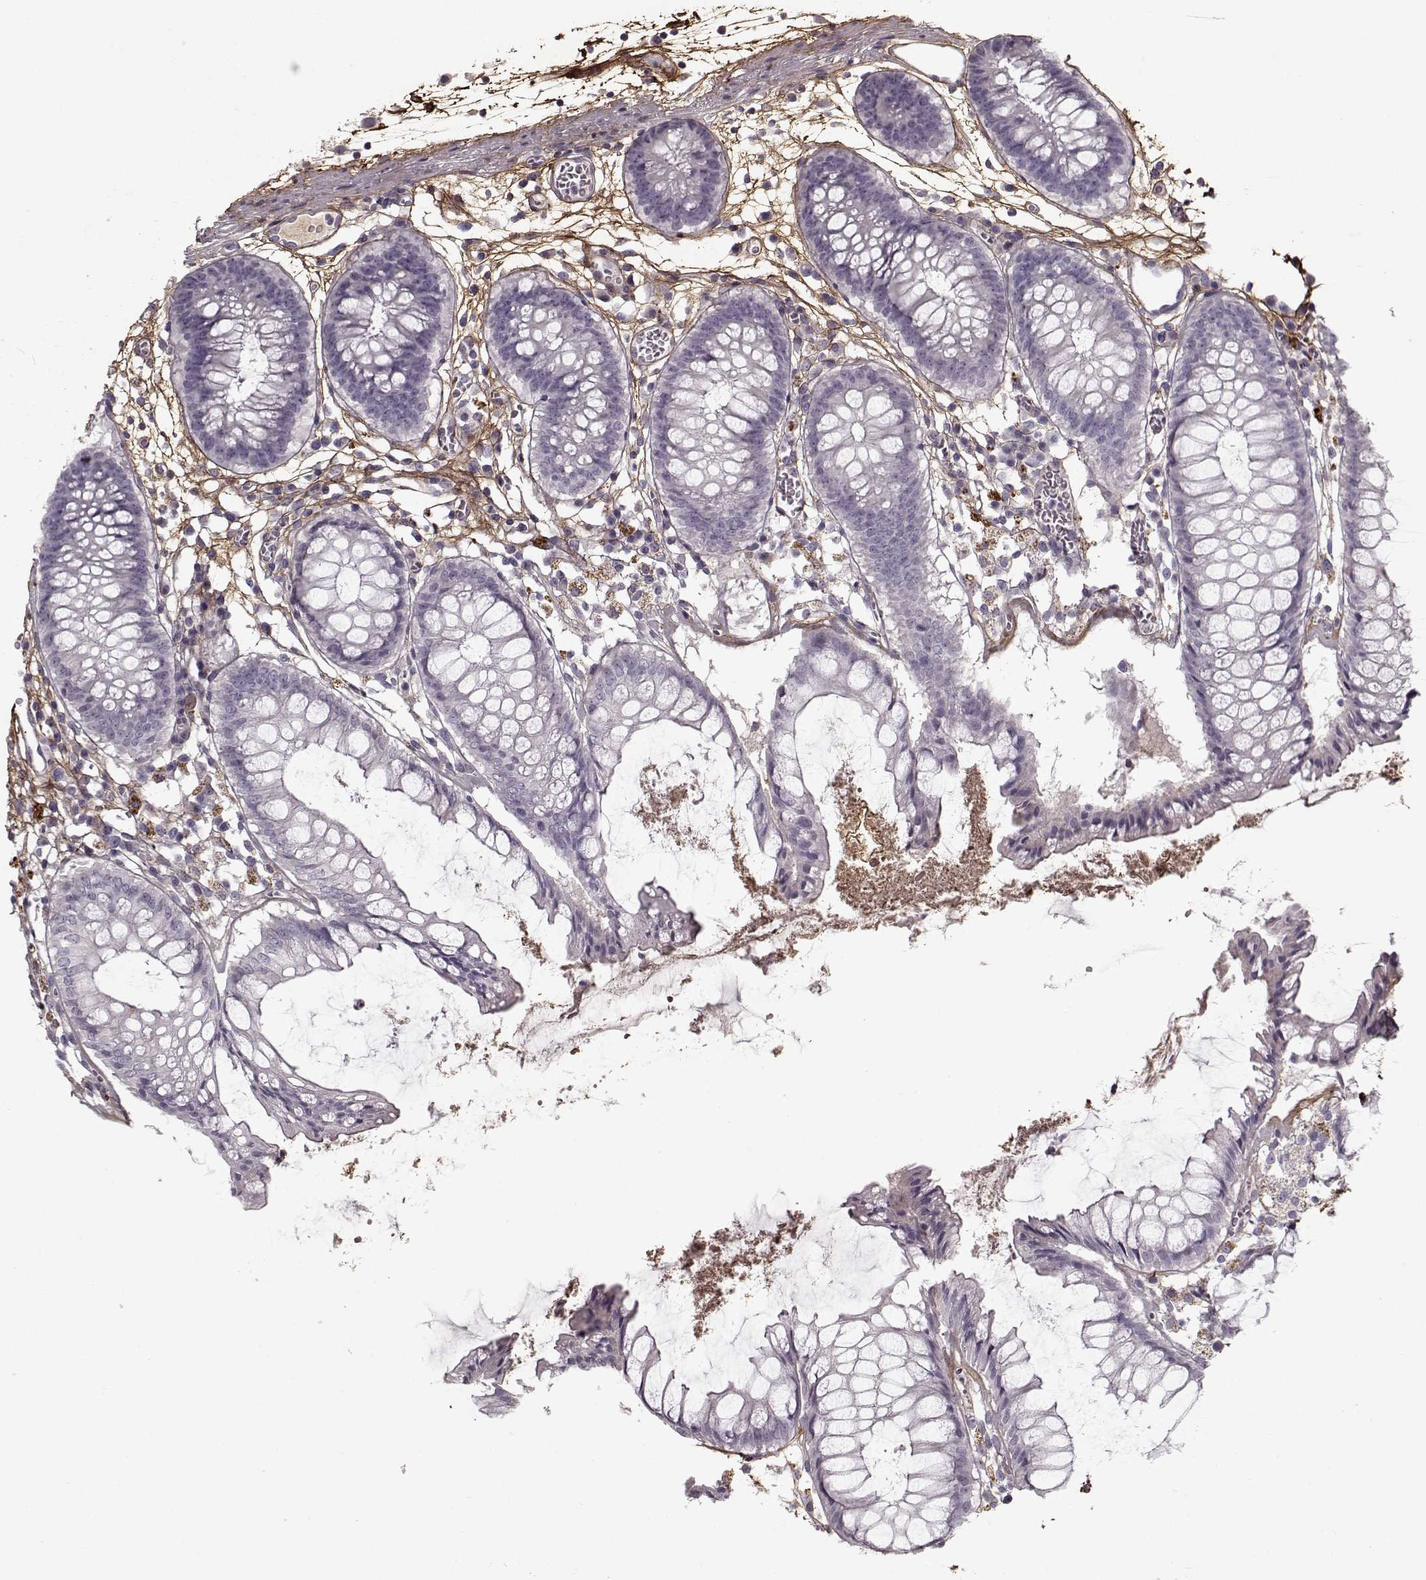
{"staining": {"intensity": "negative", "quantity": "none", "location": "none"}, "tissue": "colon", "cell_type": "Endothelial cells", "image_type": "normal", "snomed": [{"axis": "morphology", "description": "Normal tissue, NOS"}, {"axis": "morphology", "description": "Adenocarcinoma, NOS"}, {"axis": "topography", "description": "Colon"}], "caption": "Immunohistochemistry (IHC) of normal colon displays no positivity in endothelial cells. (DAB (3,3'-diaminobenzidine) immunohistochemistry visualized using brightfield microscopy, high magnification).", "gene": "LUM", "patient": {"sex": "male", "age": 65}}